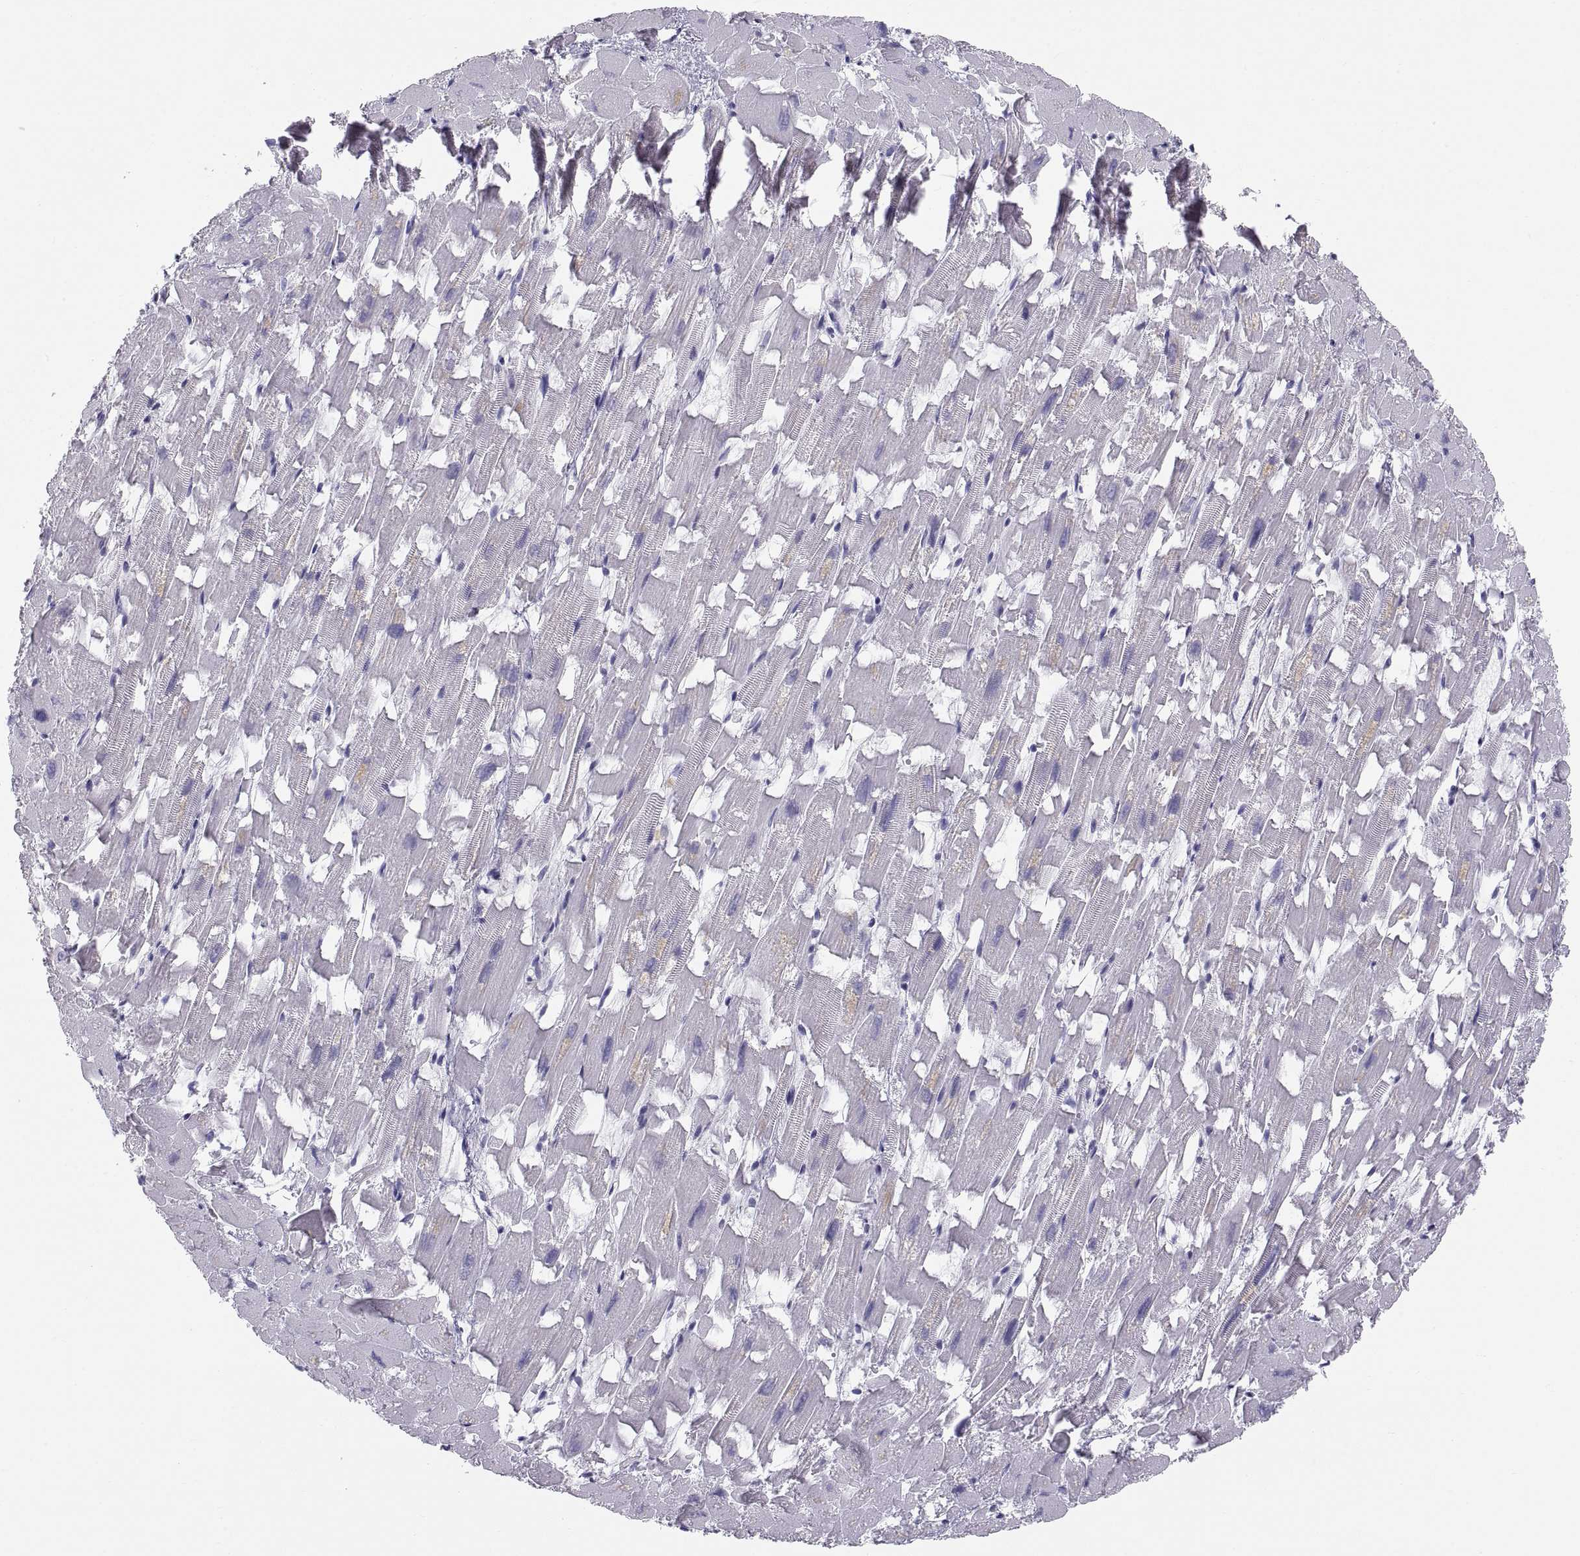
{"staining": {"intensity": "negative", "quantity": "none", "location": "none"}, "tissue": "heart muscle", "cell_type": "Cardiomyocytes", "image_type": "normal", "snomed": [{"axis": "morphology", "description": "Normal tissue, NOS"}, {"axis": "topography", "description": "Heart"}], "caption": "Immunohistochemistry histopathology image of unremarkable human heart muscle stained for a protein (brown), which reveals no expression in cardiomyocytes. (IHC, brightfield microscopy, high magnification).", "gene": "ERO1A", "patient": {"sex": "female", "age": 64}}